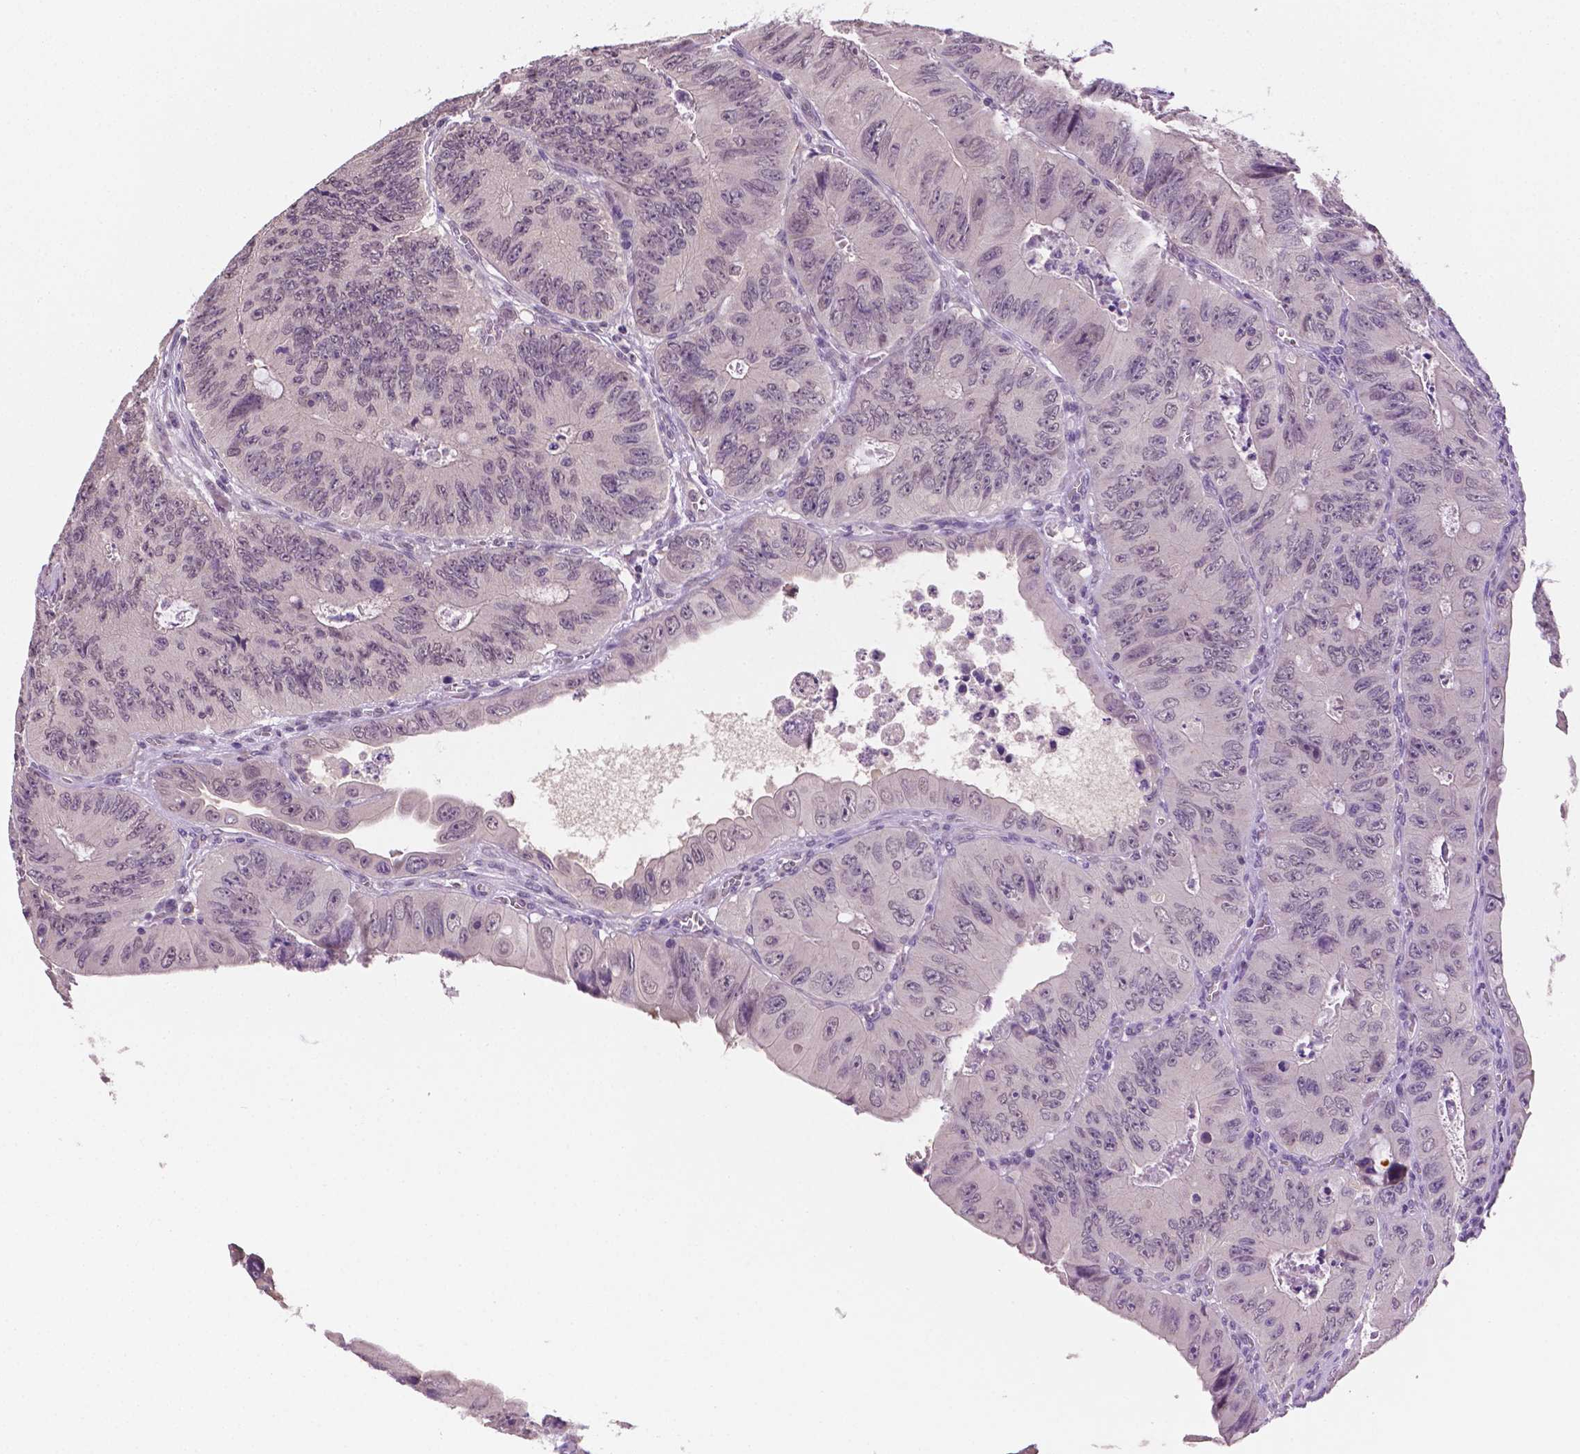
{"staining": {"intensity": "negative", "quantity": "none", "location": "none"}, "tissue": "colorectal cancer", "cell_type": "Tumor cells", "image_type": "cancer", "snomed": [{"axis": "morphology", "description": "Adenocarcinoma, NOS"}, {"axis": "topography", "description": "Colon"}], "caption": "Immunohistochemistry (IHC) photomicrograph of neoplastic tissue: colorectal cancer (adenocarcinoma) stained with DAB (3,3'-diaminobenzidine) displays no significant protein positivity in tumor cells.", "gene": "MROH6", "patient": {"sex": "female", "age": 84}}